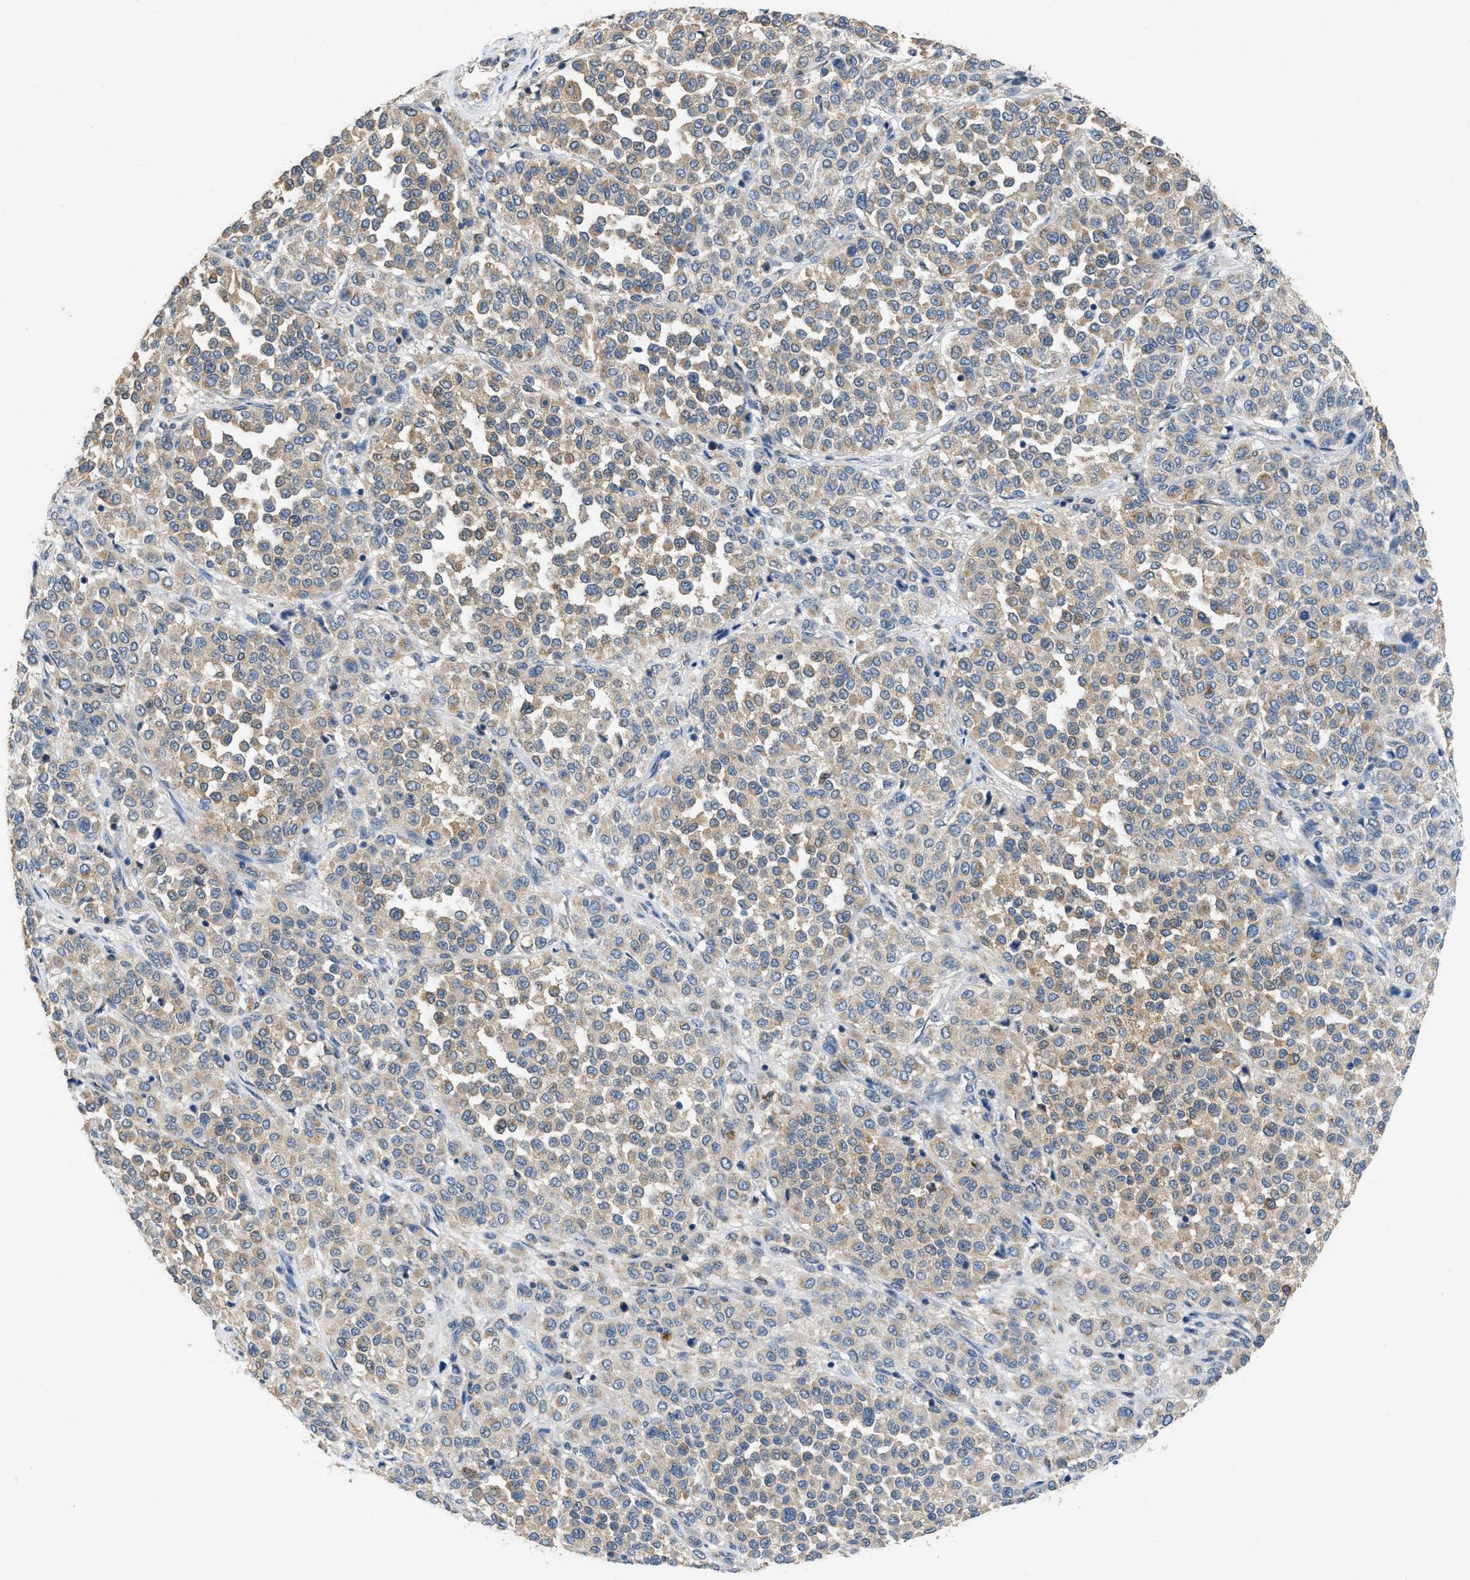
{"staining": {"intensity": "weak", "quantity": "25%-75%", "location": "cytoplasmic/membranous"}, "tissue": "melanoma", "cell_type": "Tumor cells", "image_type": "cancer", "snomed": [{"axis": "morphology", "description": "Malignant melanoma, Metastatic site"}, {"axis": "topography", "description": "Pancreas"}], "caption": "Malignant melanoma (metastatic site) stained with a brown dye shows weak cytoplasmic/membranous positive staining in about 25%-75% of tumor cells.", "gene": "TOMM34", "patient": {"sex": "female", "age": 30}}